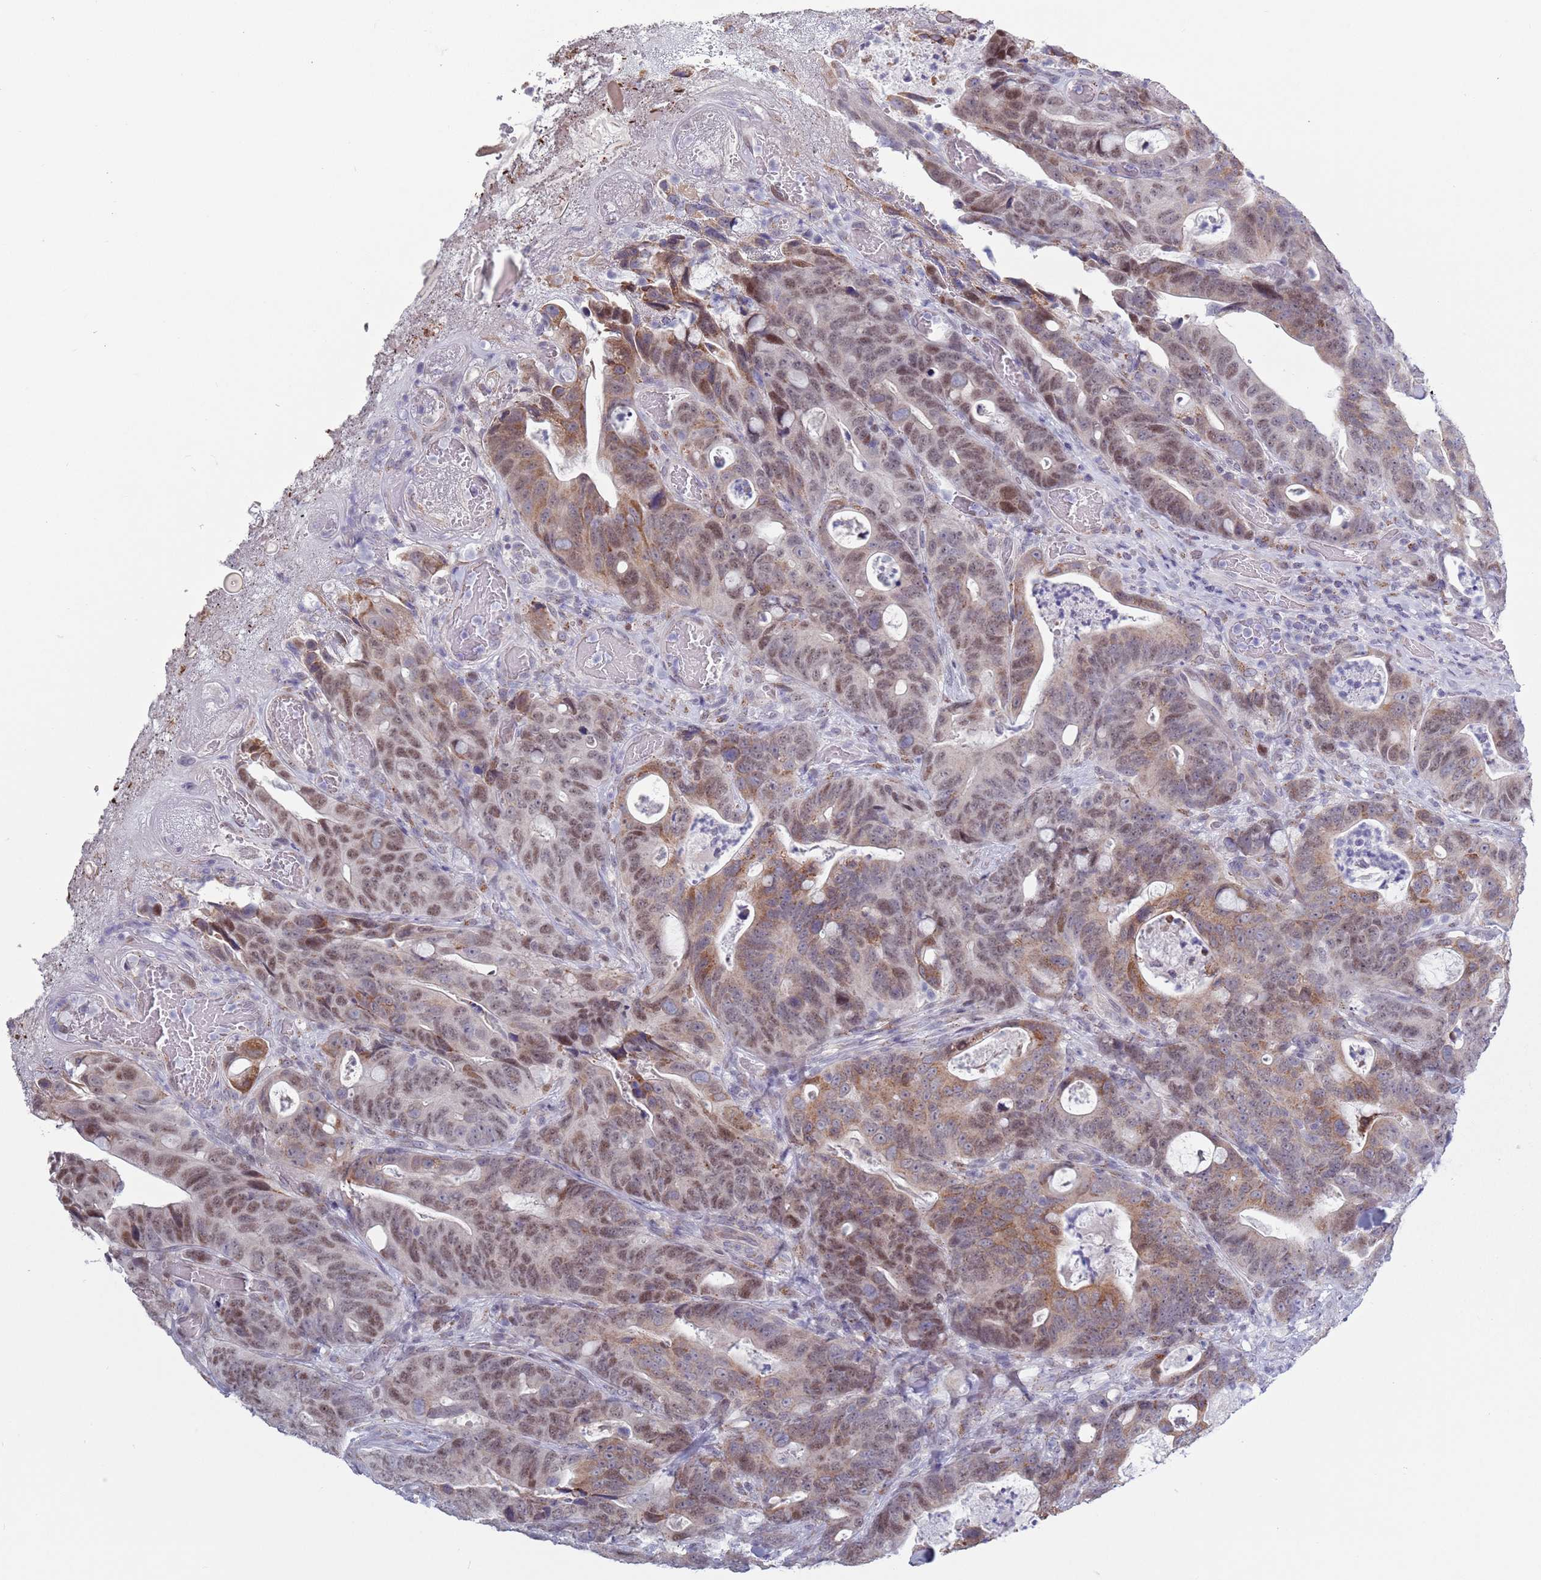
{"staining": {"intensity": "moderate", "quantity": ">75%", "location": "cytoplasmic/membranous,nuclear"}, "tissue": "colorectal cancer", "cell_type": "Tumor cells", "image_type": "cancer", "snomed": [{"axis": "morphology", "description": "Adenocarcinoma, NOS"}, {"axis": "topography", "description": "Colon"}], "caption": "This image exhibits adenocarcinoma (colorectal) stained with immunohistochemistry to label a protein in brown. The cytoplasmic/membranous and nuclear of tumor cells show moderate positivity for the protein. Nuclei are counter-stained blue.", "gene": "ZKSCAN2", "patient": {"sex": "female", "age": 82}}